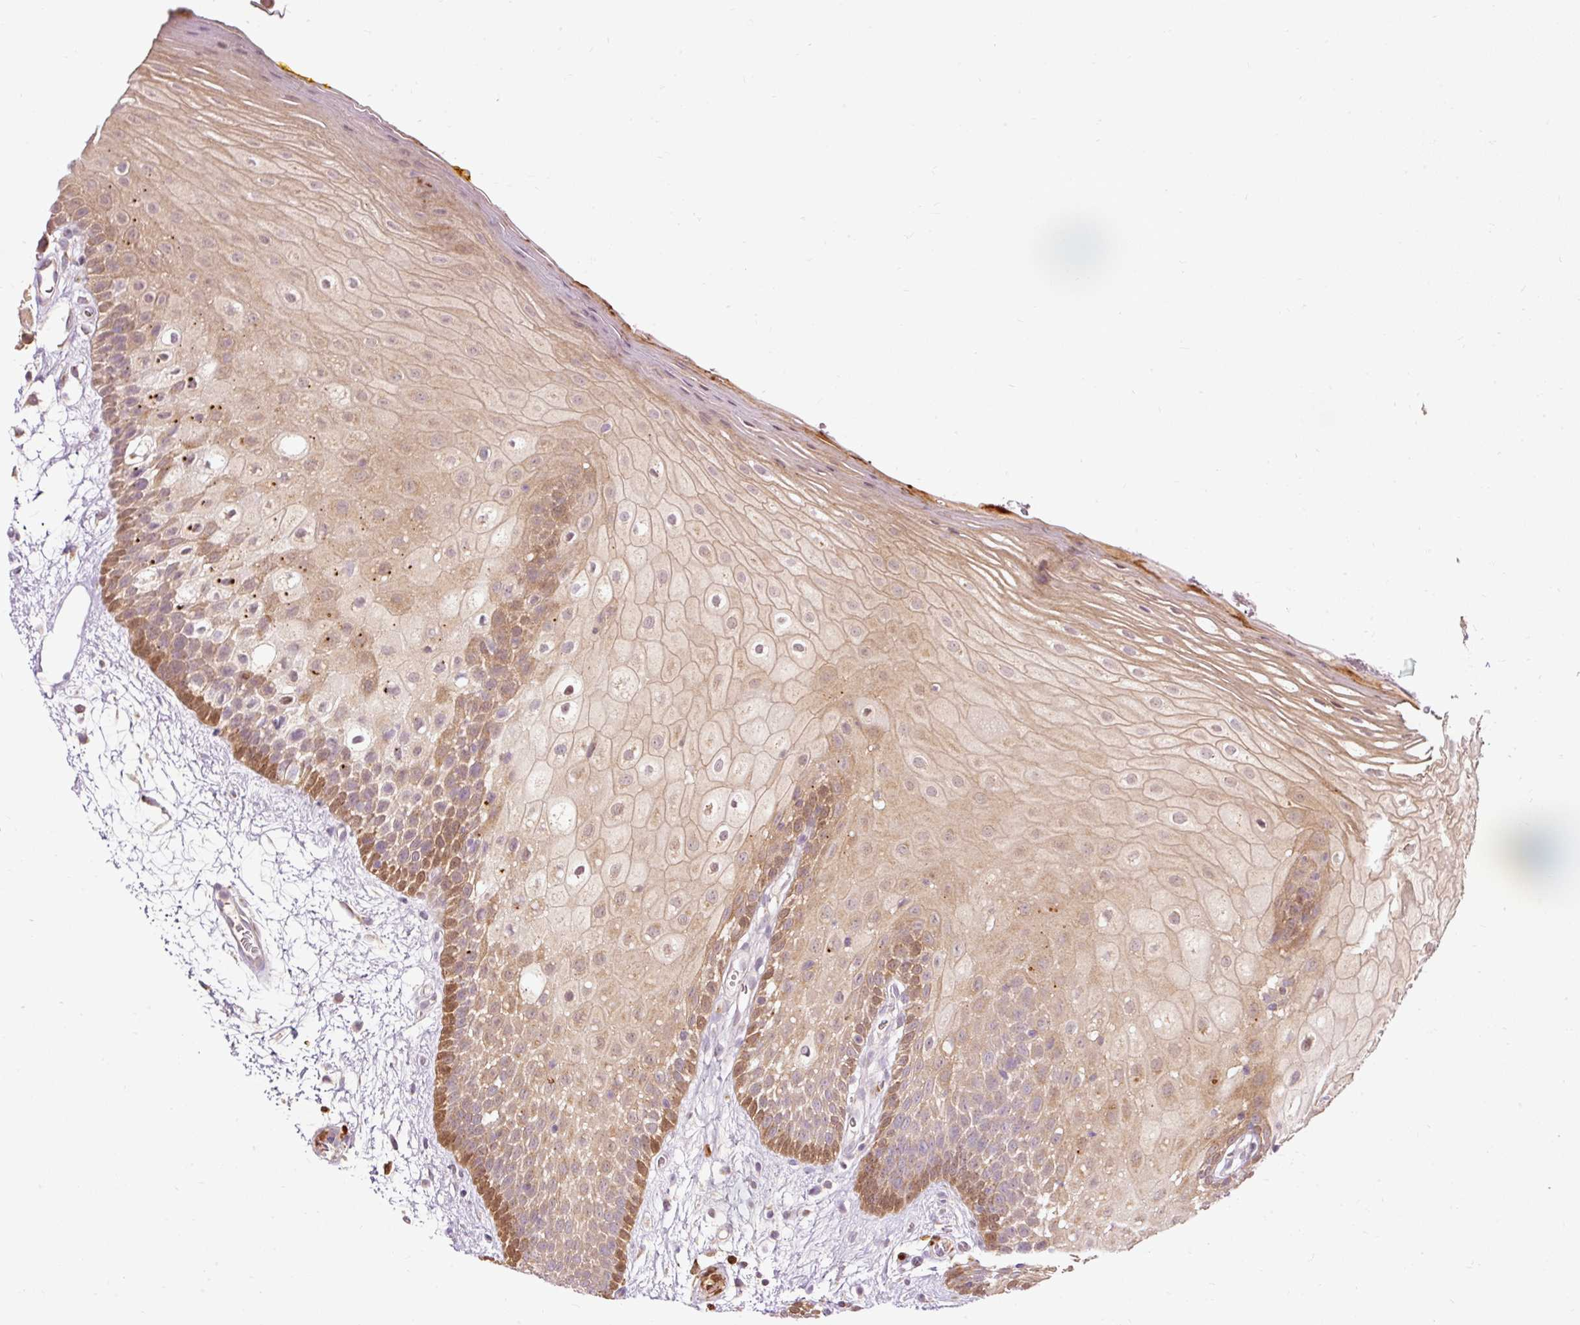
{"staining": {"intensity": "moderate", "quantity": ">75%", "location": "cytoplasmic/membranous"}, "tissue": "oral mucosa", "cell_type": "Squamous epithelial cells", "image_type": "normal", "snomed": [{"axis": "morphology", "description": "Normal tissue, NOS"}, {"axis": "morphology", "description": "Squamous cell carcinoma, NOS"}, {"axis": "topography", "description": "Oral tissue"}, {"axis": "topography", "description": "Tounge, NOS"}, {"axis": "topography", "description": "Head-Neck"}], "caption": "Squamous epithelial cells exhibit moderate cytoplasmic/membranous expression in about >75% of cells in benign oral mucosa.", "gene": "PRDX5", "patient": {"sex": "male", "age": 76}}